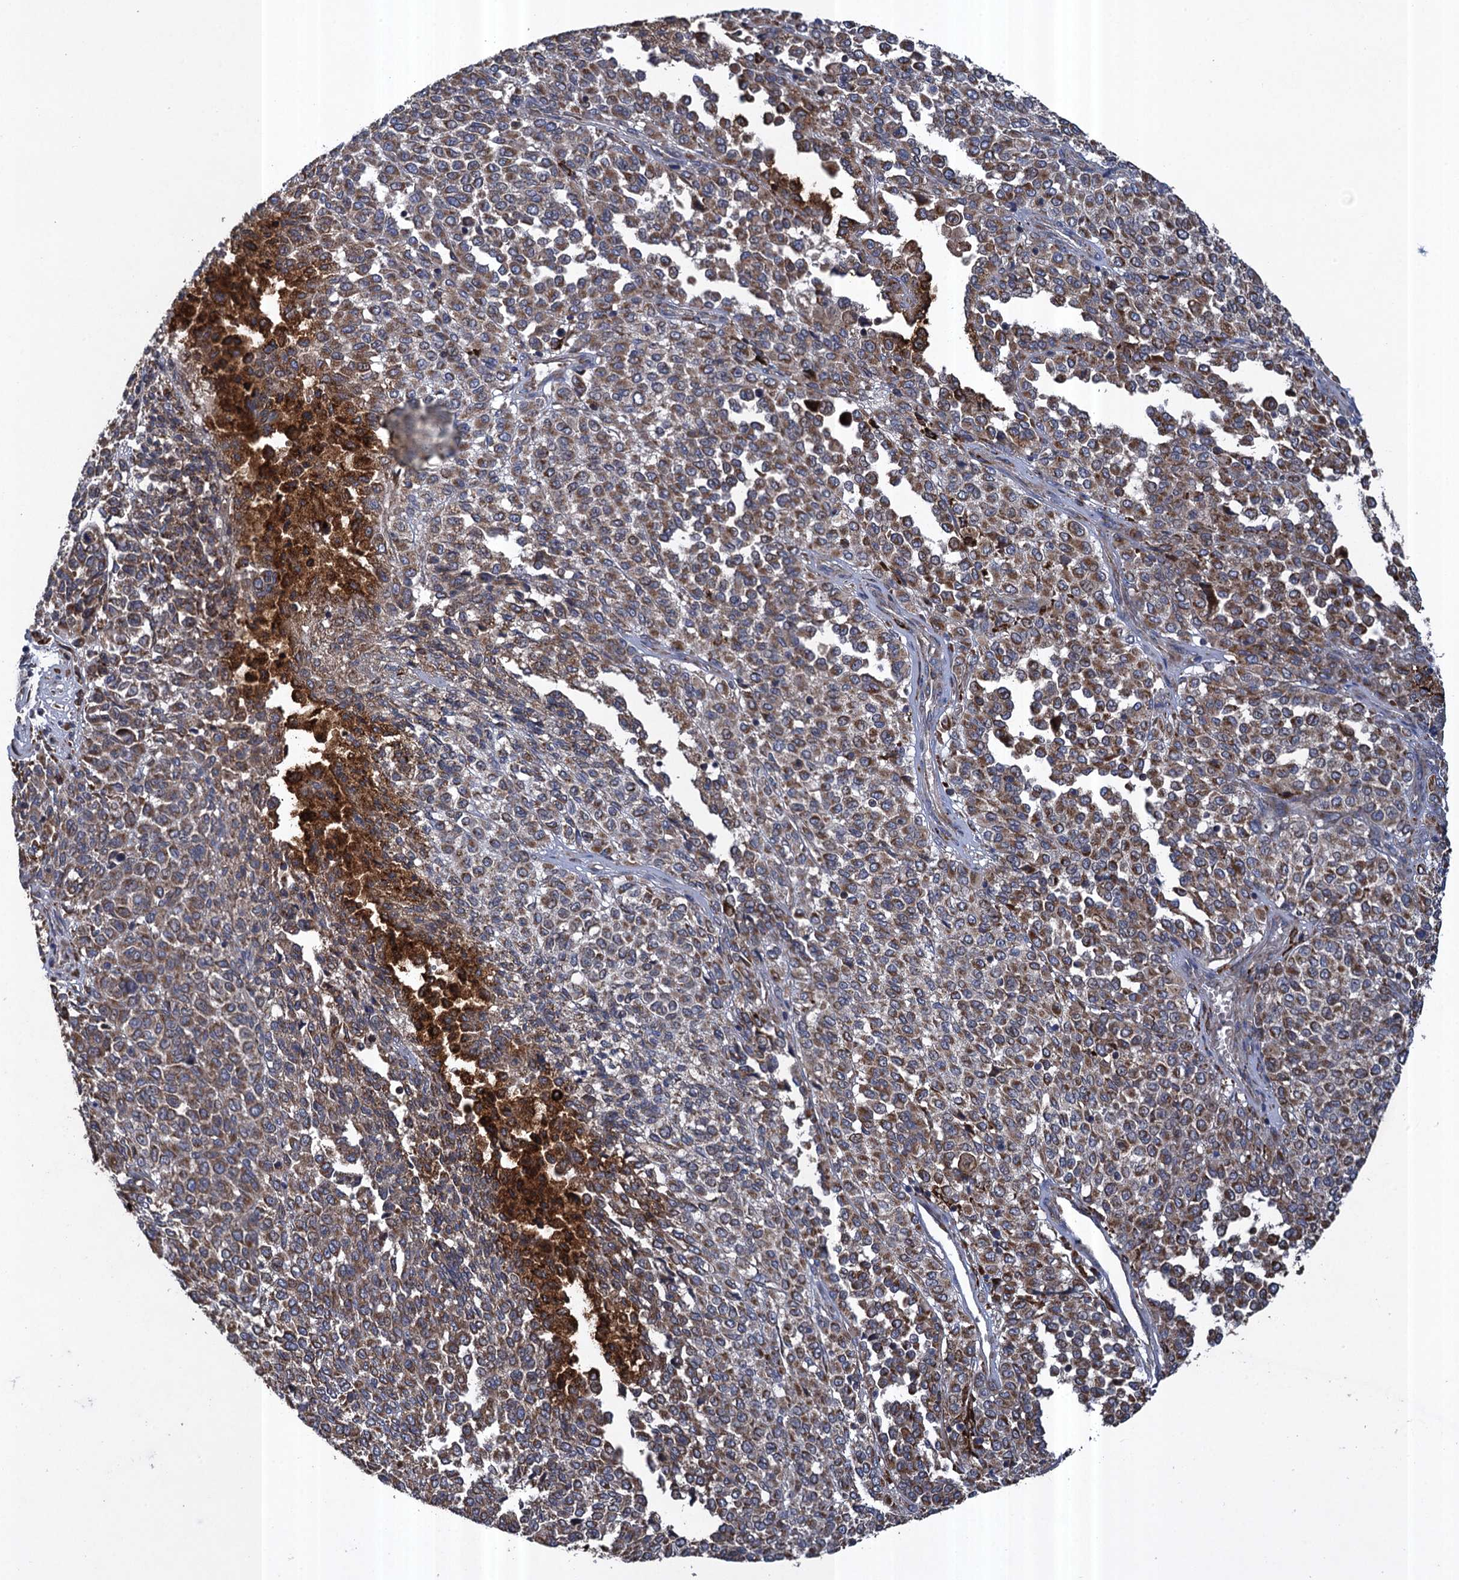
{"staining": {"intensity": "moderate", "quantity": ">75%", "location": "cytoplasmic/membranous"}, "tissue": "melanoma", "cell_type": "Tumor cells", "image_type": "cancer", "snomed": [{"axis": "morphology", "description": "Malignant melanoma, Metastatic site"}, {"axis": "topography", "description": "Pancreas"}], "caption": "An image showing moderate cytoplasmic/membranous positivity in approximately >75% of tumor cells in malignant melanoma (metastatic site), as visualized by brown immunohistochemical staining.", "gene": "TXNDC11", "patient": {"sex": "female", "age": 30}}